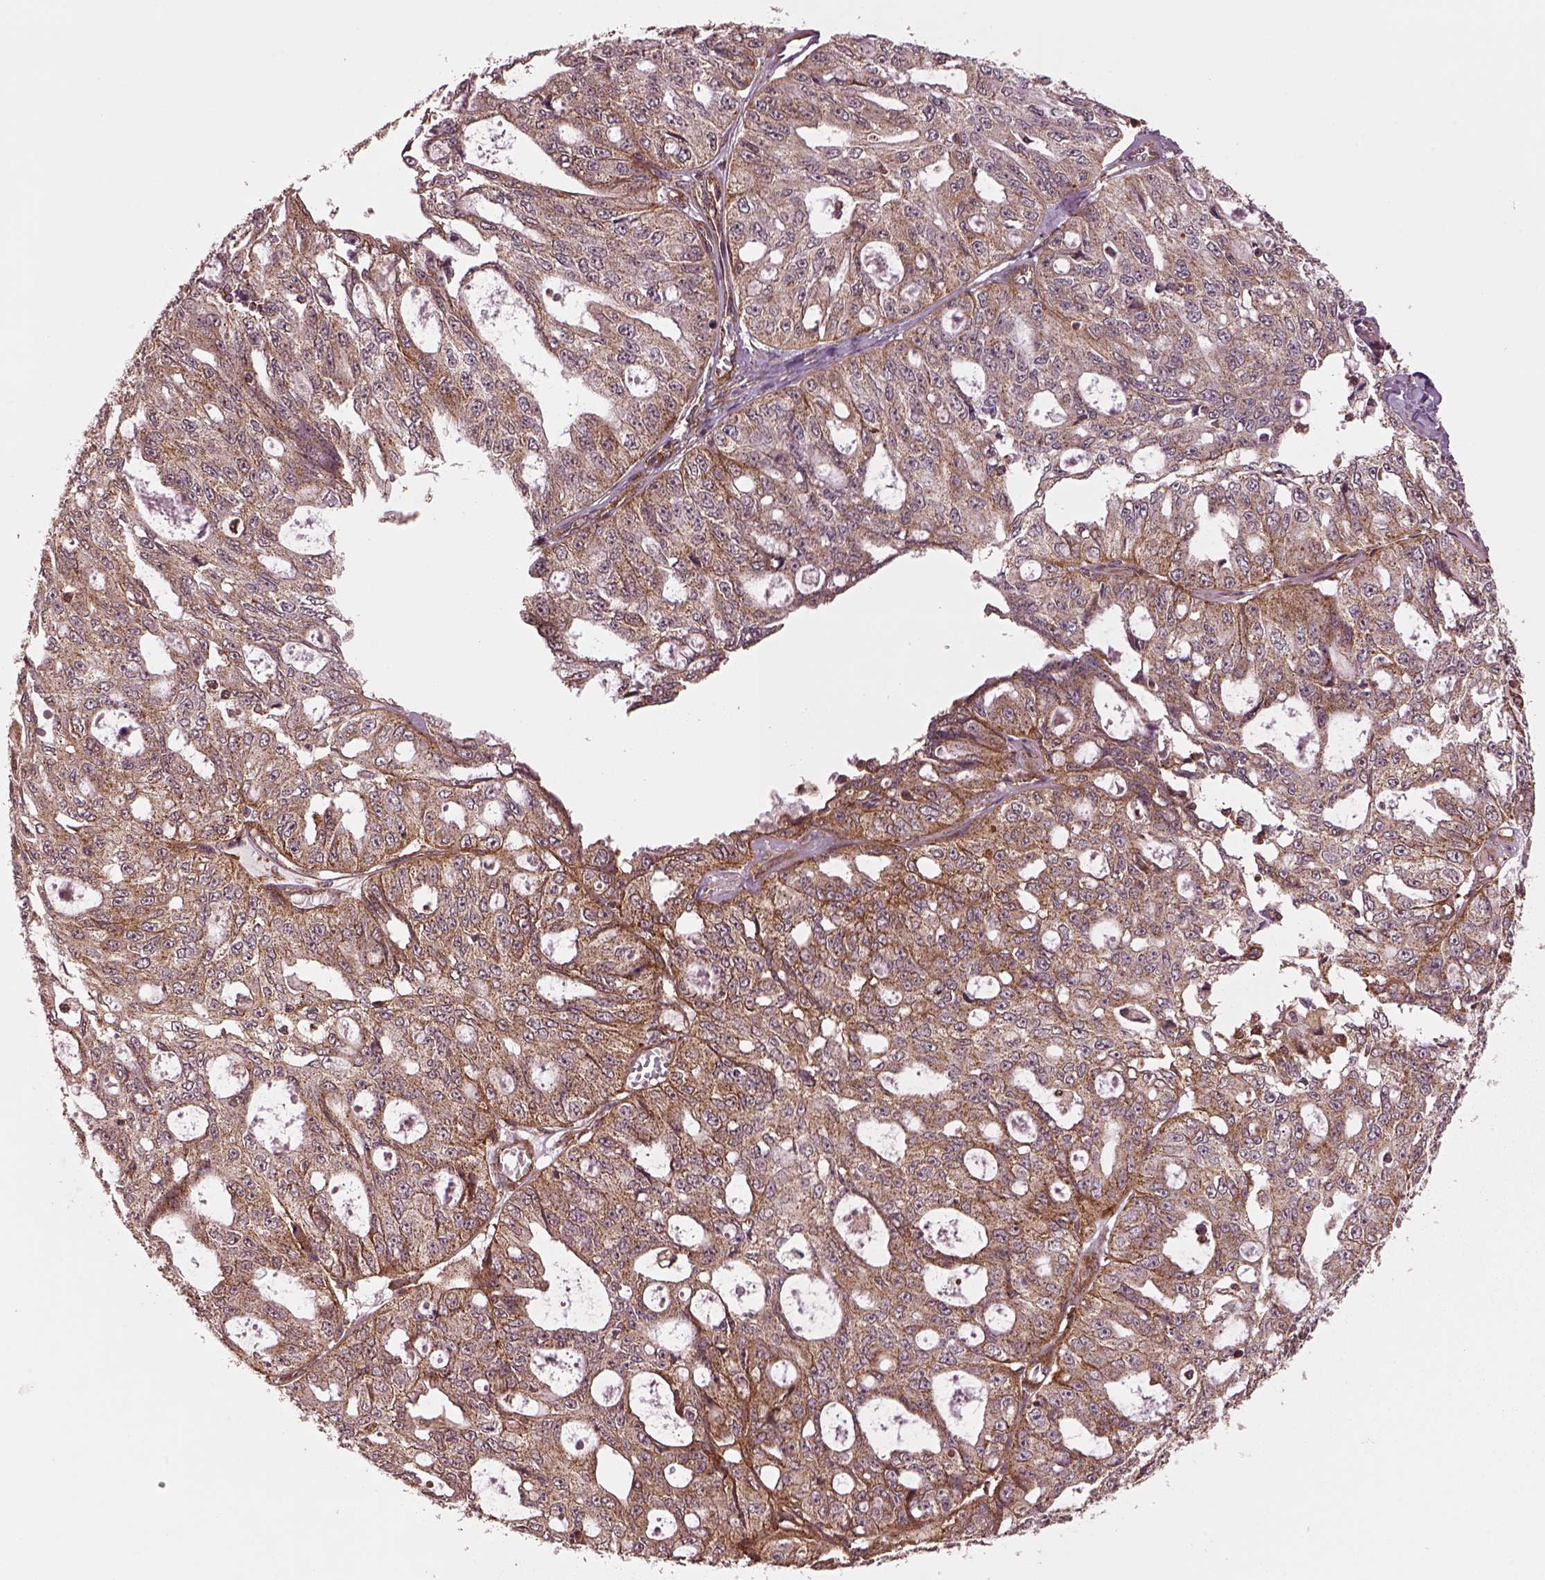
{"staining": {"intensity": "moderate", "quantity": "<25%", "location": "cytoplasmic/membranous"}, "tissue": "ovarian cancer", "cell_type": "Tumor cells", "image_type": "cancer", "snomed": [{"axis": "morphology", "description": "Carcinoma, endometroid"}, {"axis": "topography", "description": "Ovary"}], "caption": "The micrograph shows a brown stain indicating the presence of a protein in the cytoplasmic/membranous of tumor cells in ovarian cancer. The staining was performed using DAB (3,3'-diaminobenzidine) to visualize the protein expression in brown, while the nuclei were stained in blue with hematoxylin (Magnification: 20x).", "gene": "WASHC2A", "patient": {"sex": "female", "age": 65}}